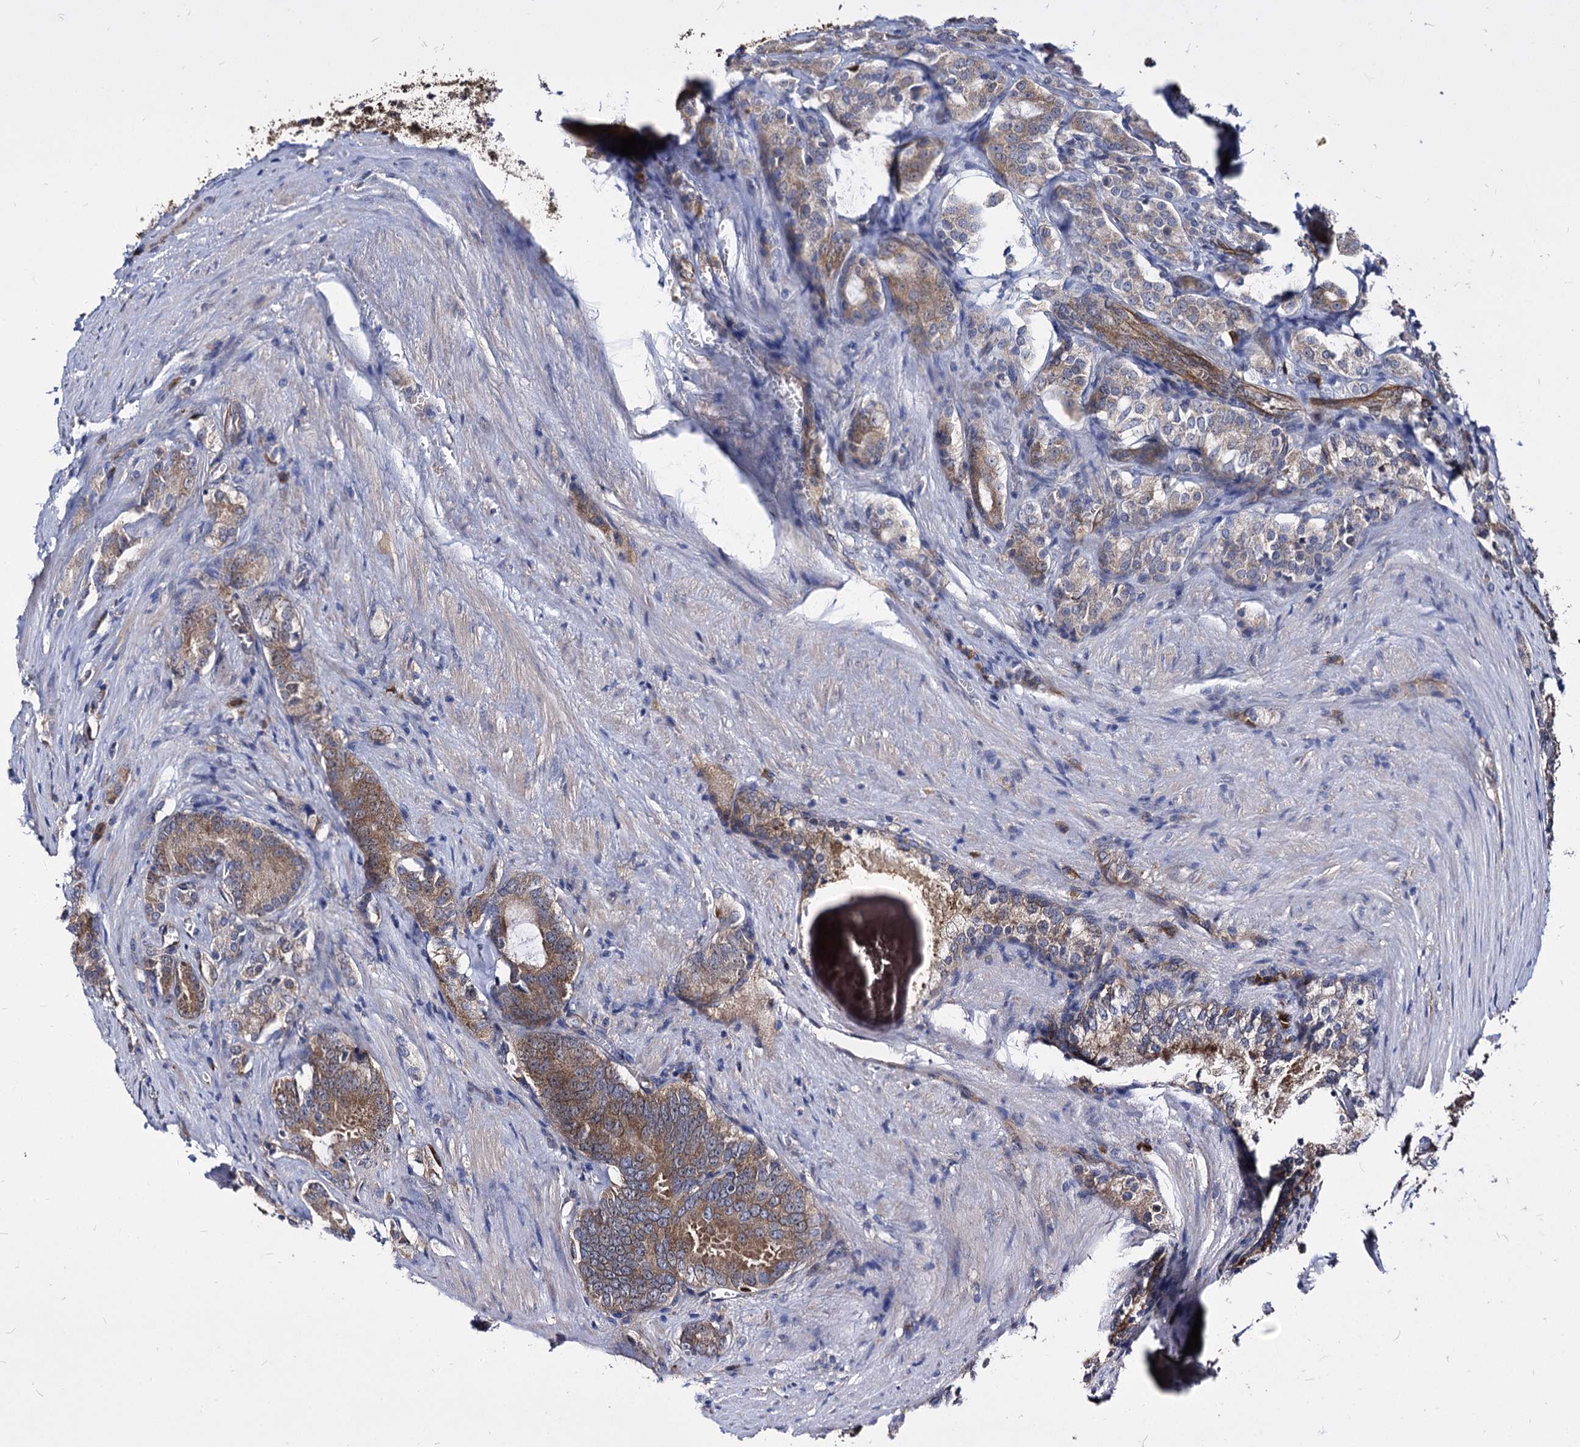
{"staining": {"intensity": "moderate", "quantity": "25%-75%", "location": "cytoplasmic/membranous"}, "tissue": "prostate cancer", "cell_type": "Tumor cells", "image_type": "cancer", "snomed": [{"axis": "morphology", "description": "Adenocarcinoma, High grade"}, {"axis": "topography", "description": "Prostate"}], "caption": "Prostate cancer (high-grade adenocarcinoma) stained with DAB (3,3'-diaminobenzidine) IHC reveals medium levels of moderate cytoplasmic/membranous expression in about 25%-75% of tumor cells.", "gene": "NME1", "patient": {"sex": "male", "age": 72}}